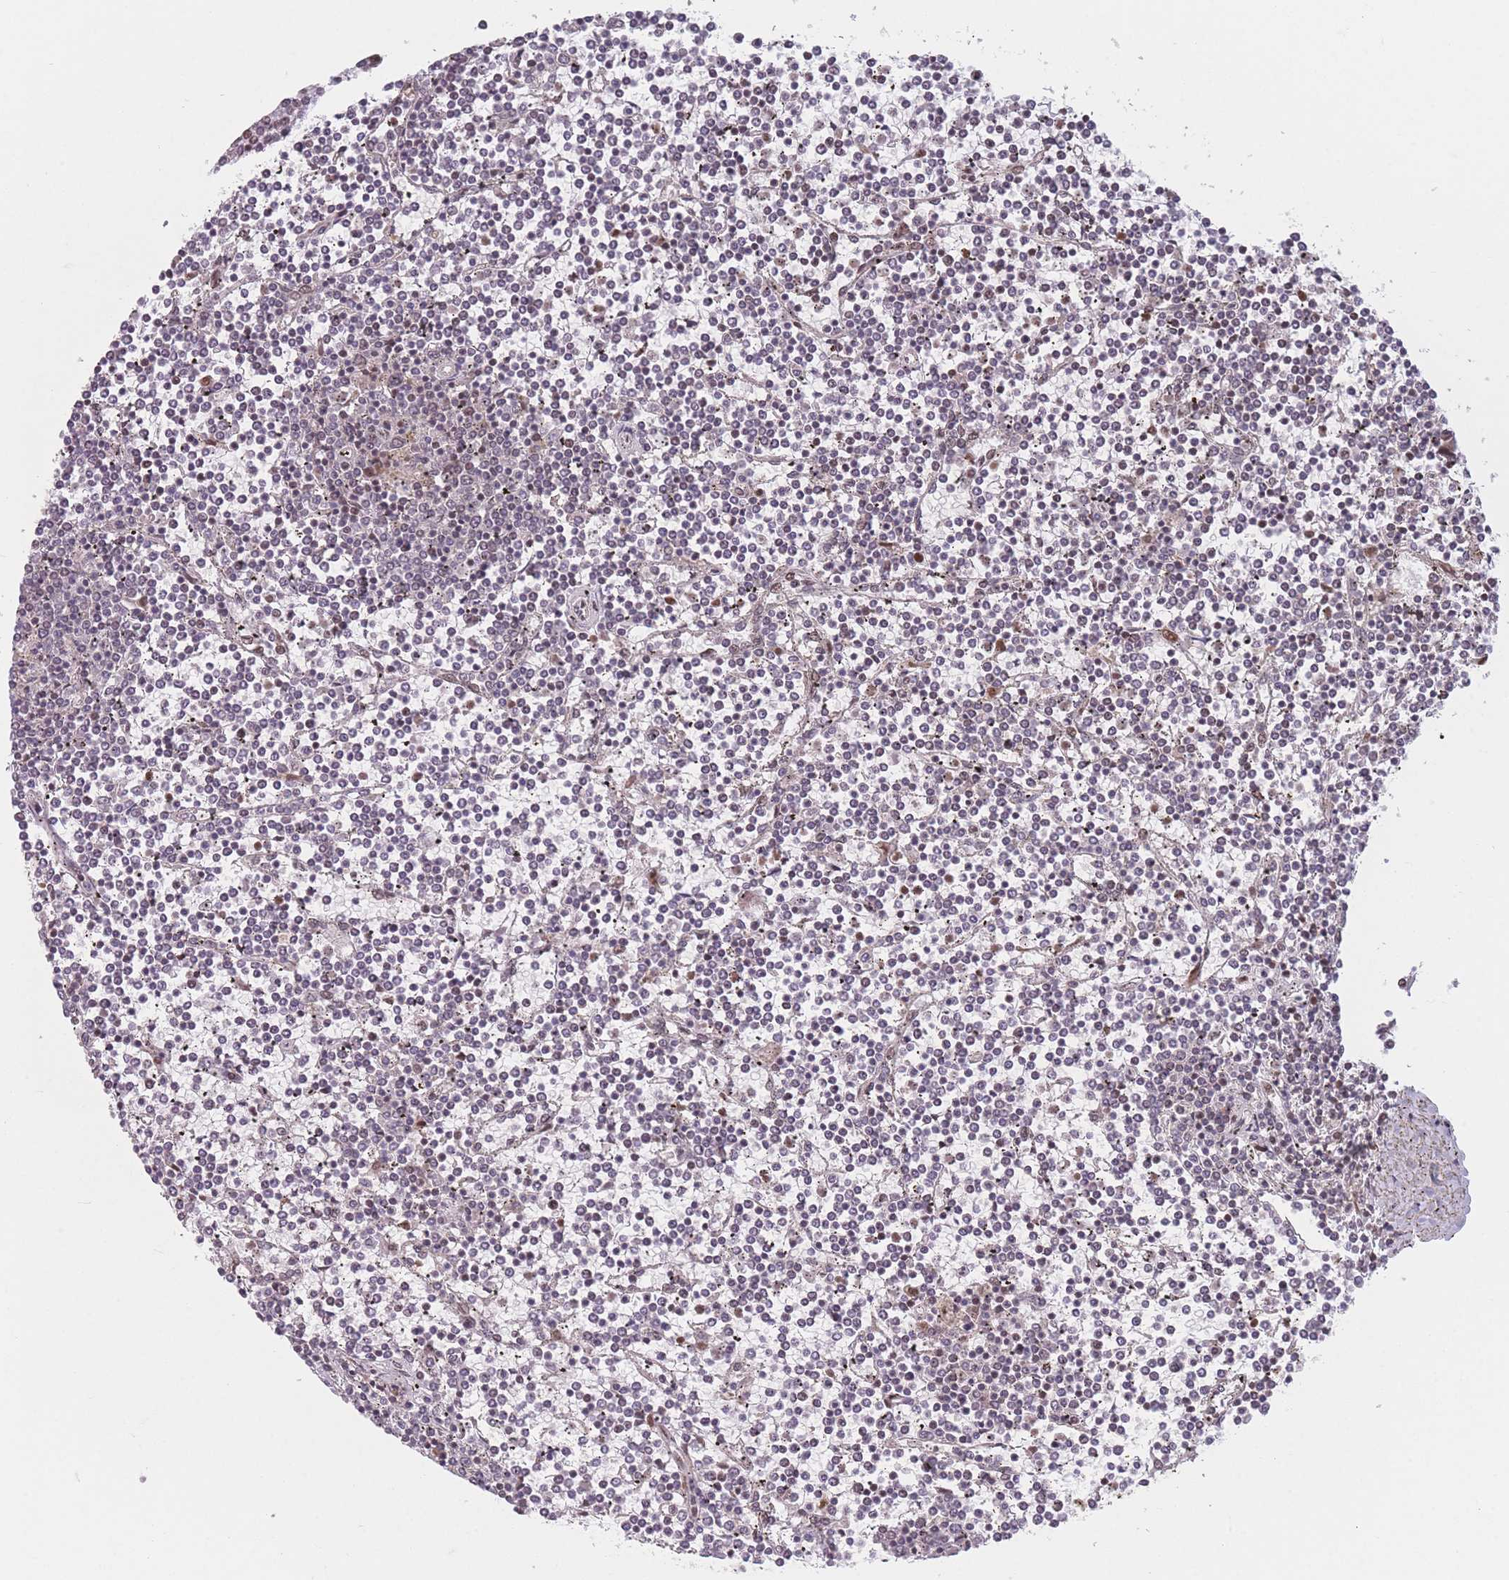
{"staining": {"intensity": "weak", "quantity": "<25%", "location": "nuclear"}, "tissue": "lymphoma", "cell_type": "Tumor cells", "image_type": "cancer", "snomed": [{"axis": "morphology", "description": "Malignant lymphoma, non-Hodgkin's type, Low grade"}, {"axis": "topography", "description": "Spleen"}], "caption": "Immunohistochemistry (IHC) image of neoplastic tissue: lymphoma stained with DAB (3,3'-diaminobenzidine) displays no significant protein expression in tumor cells.", "gene": "SUPT6H", "patient": {"sex": "female", "age": 19}}